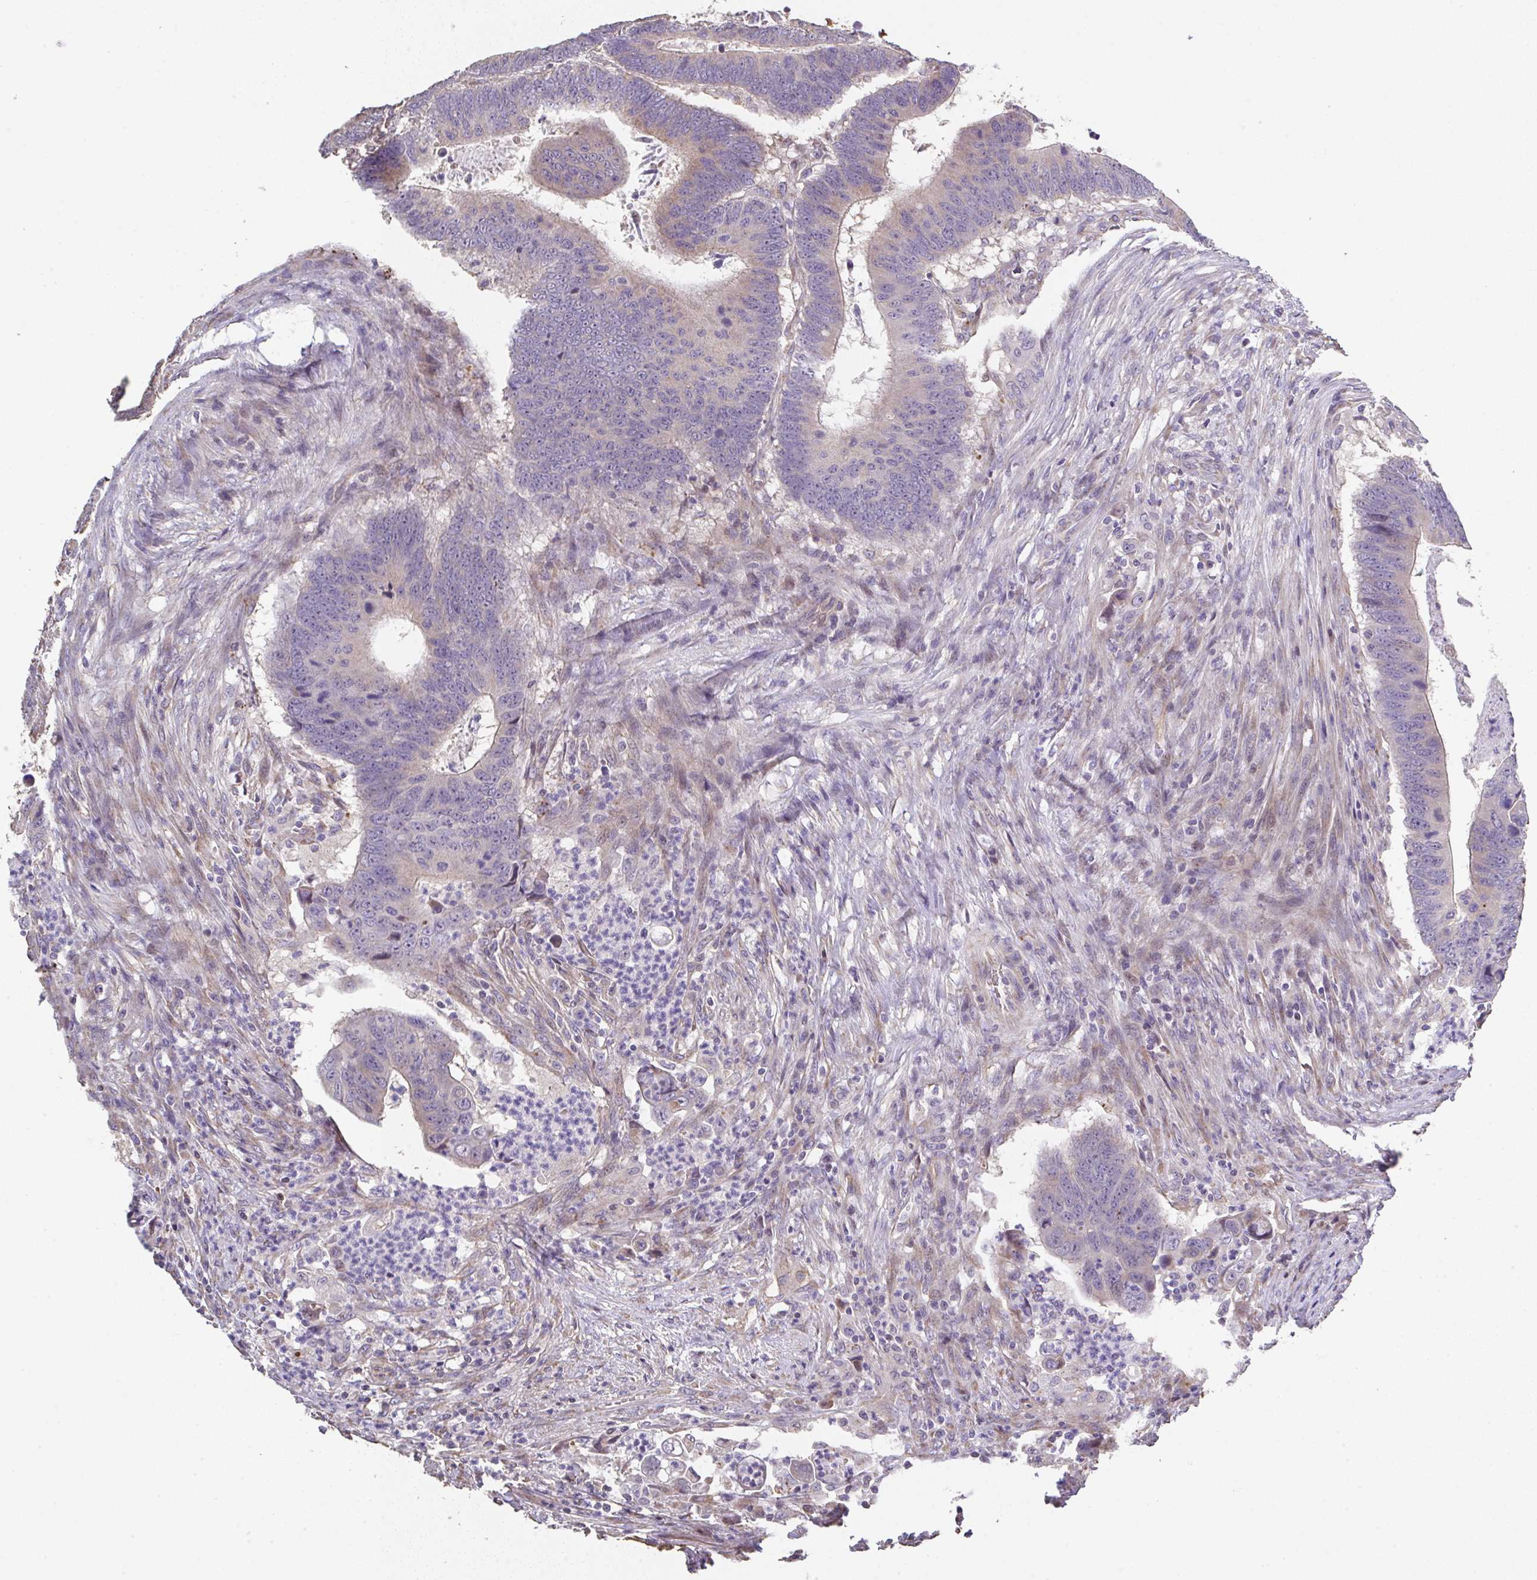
{"staining": {"intensity": "weak", "quantity": "<25%", "location": "cytoplasmic/membranous"}, "tissue": "colorectal cancer", "cell_type": "Tumor cells", "image_type": "cancer", "snomed": [{"axis": "morphology", "description": "Adenocarcinoma, NOS"}, {"axis": "topography", "description": "Colon"}], "caption": "DAB (3,3'-diaminobenzidine) immunohistochemical staining of colorectal cancer (adenocarcinoma) reveals no significant expression in tumor cells.", "gene": "RUNDC3B", "patient": {"sex": "male", "age": 62}}